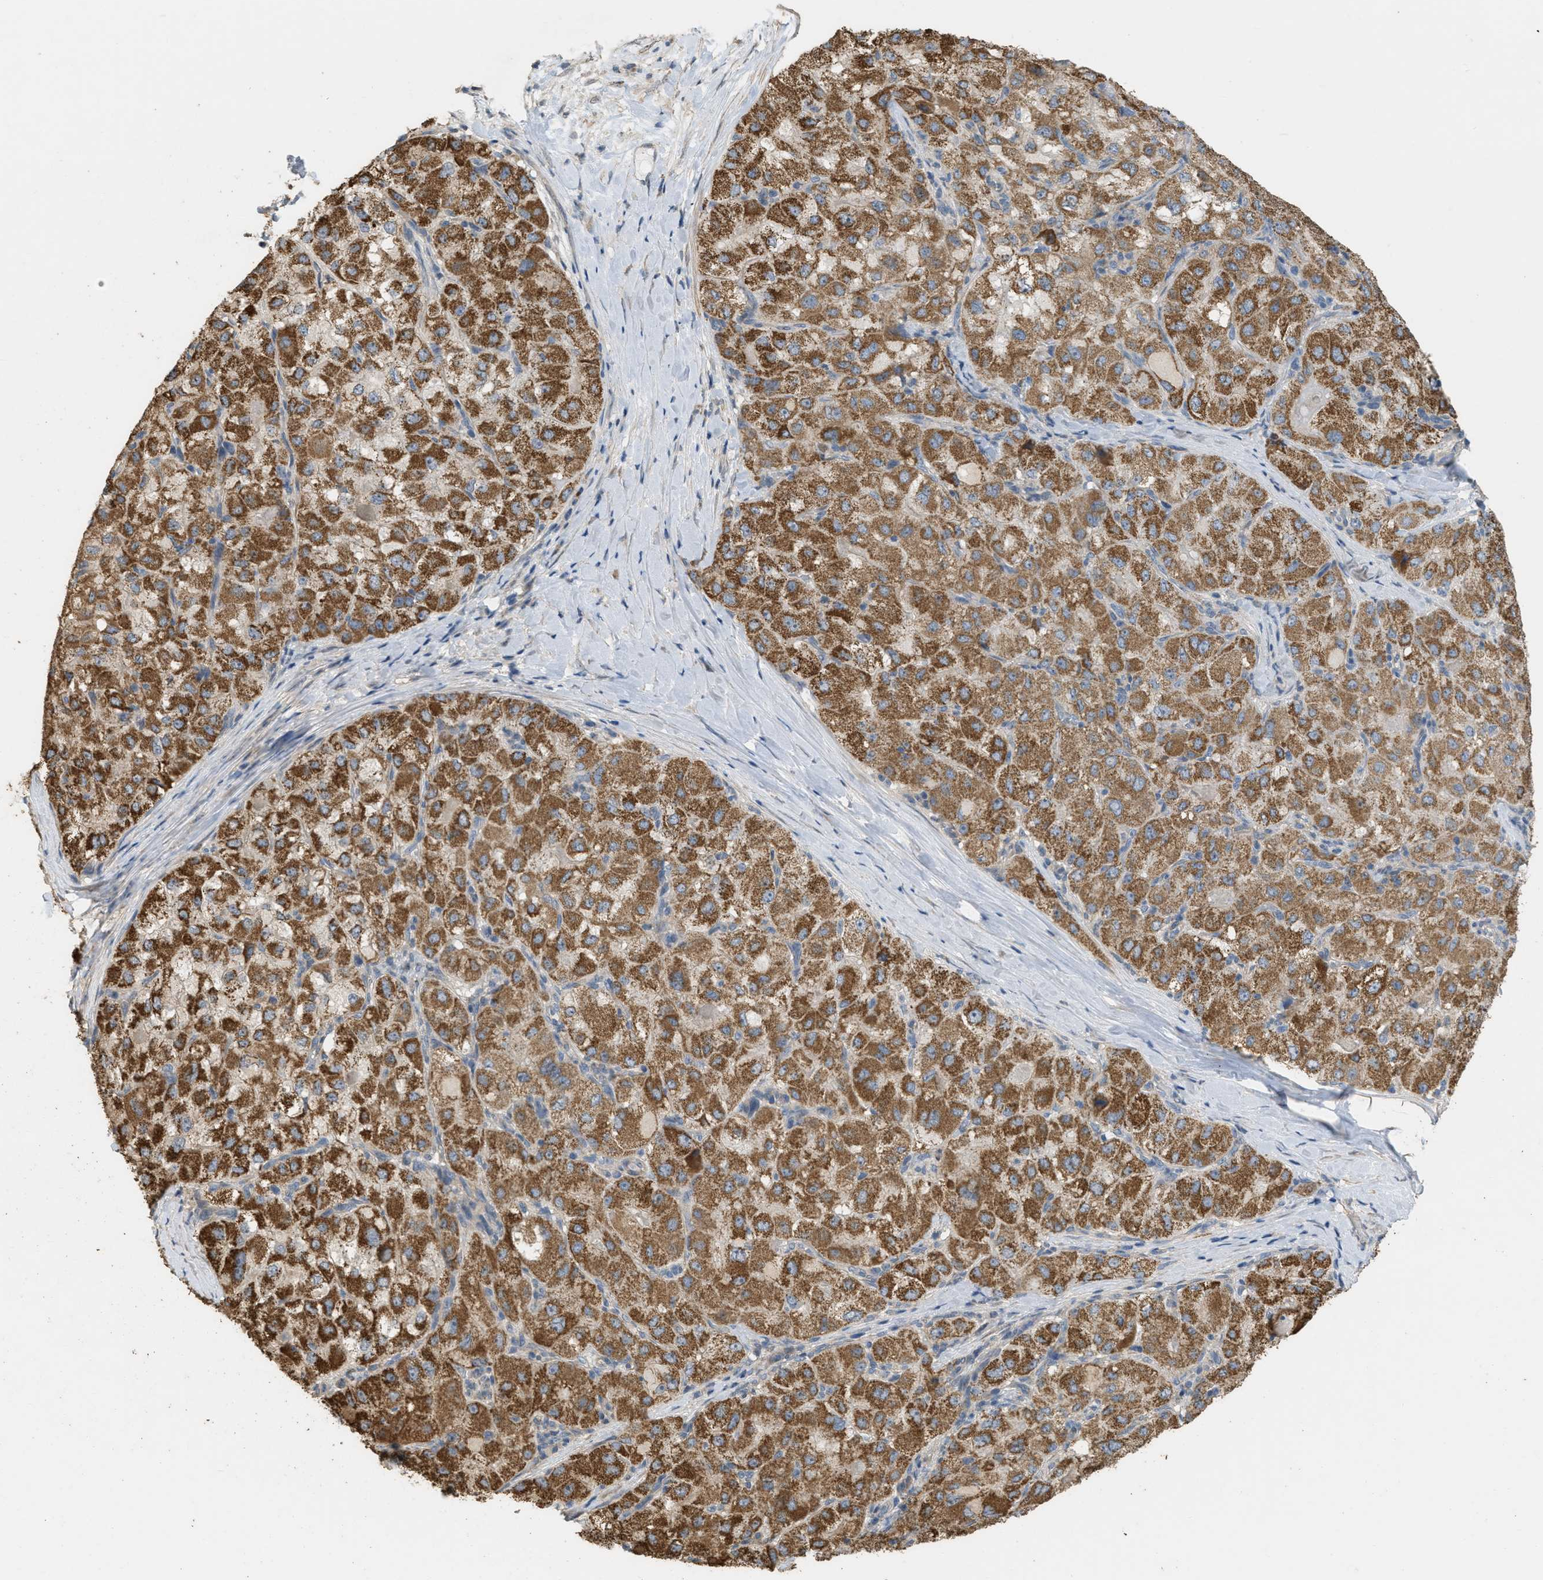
{"staining": {"intensity": "strong", "quantity": ">75%", "location": "cytoplasmic/membranous"}, "tissue": "liver cancer", "cell_type": "Tumor cells", "image_type": "cancer", "snomed": [{"axis": "morphology", "description": "Carcinoma, Hepatocellular, NOS"}, {"axis": "topography", "description": "Liver"}], "caption": "Immunohistochemical staining of human hepatocellular carcinoma (liver) demonstrates high levels of strong cytoplasmic/membranous protein staining in approximately >75% of tumor cells.", "gene": "KCNA4", "patient": {"sex": "male", "age": 80}}